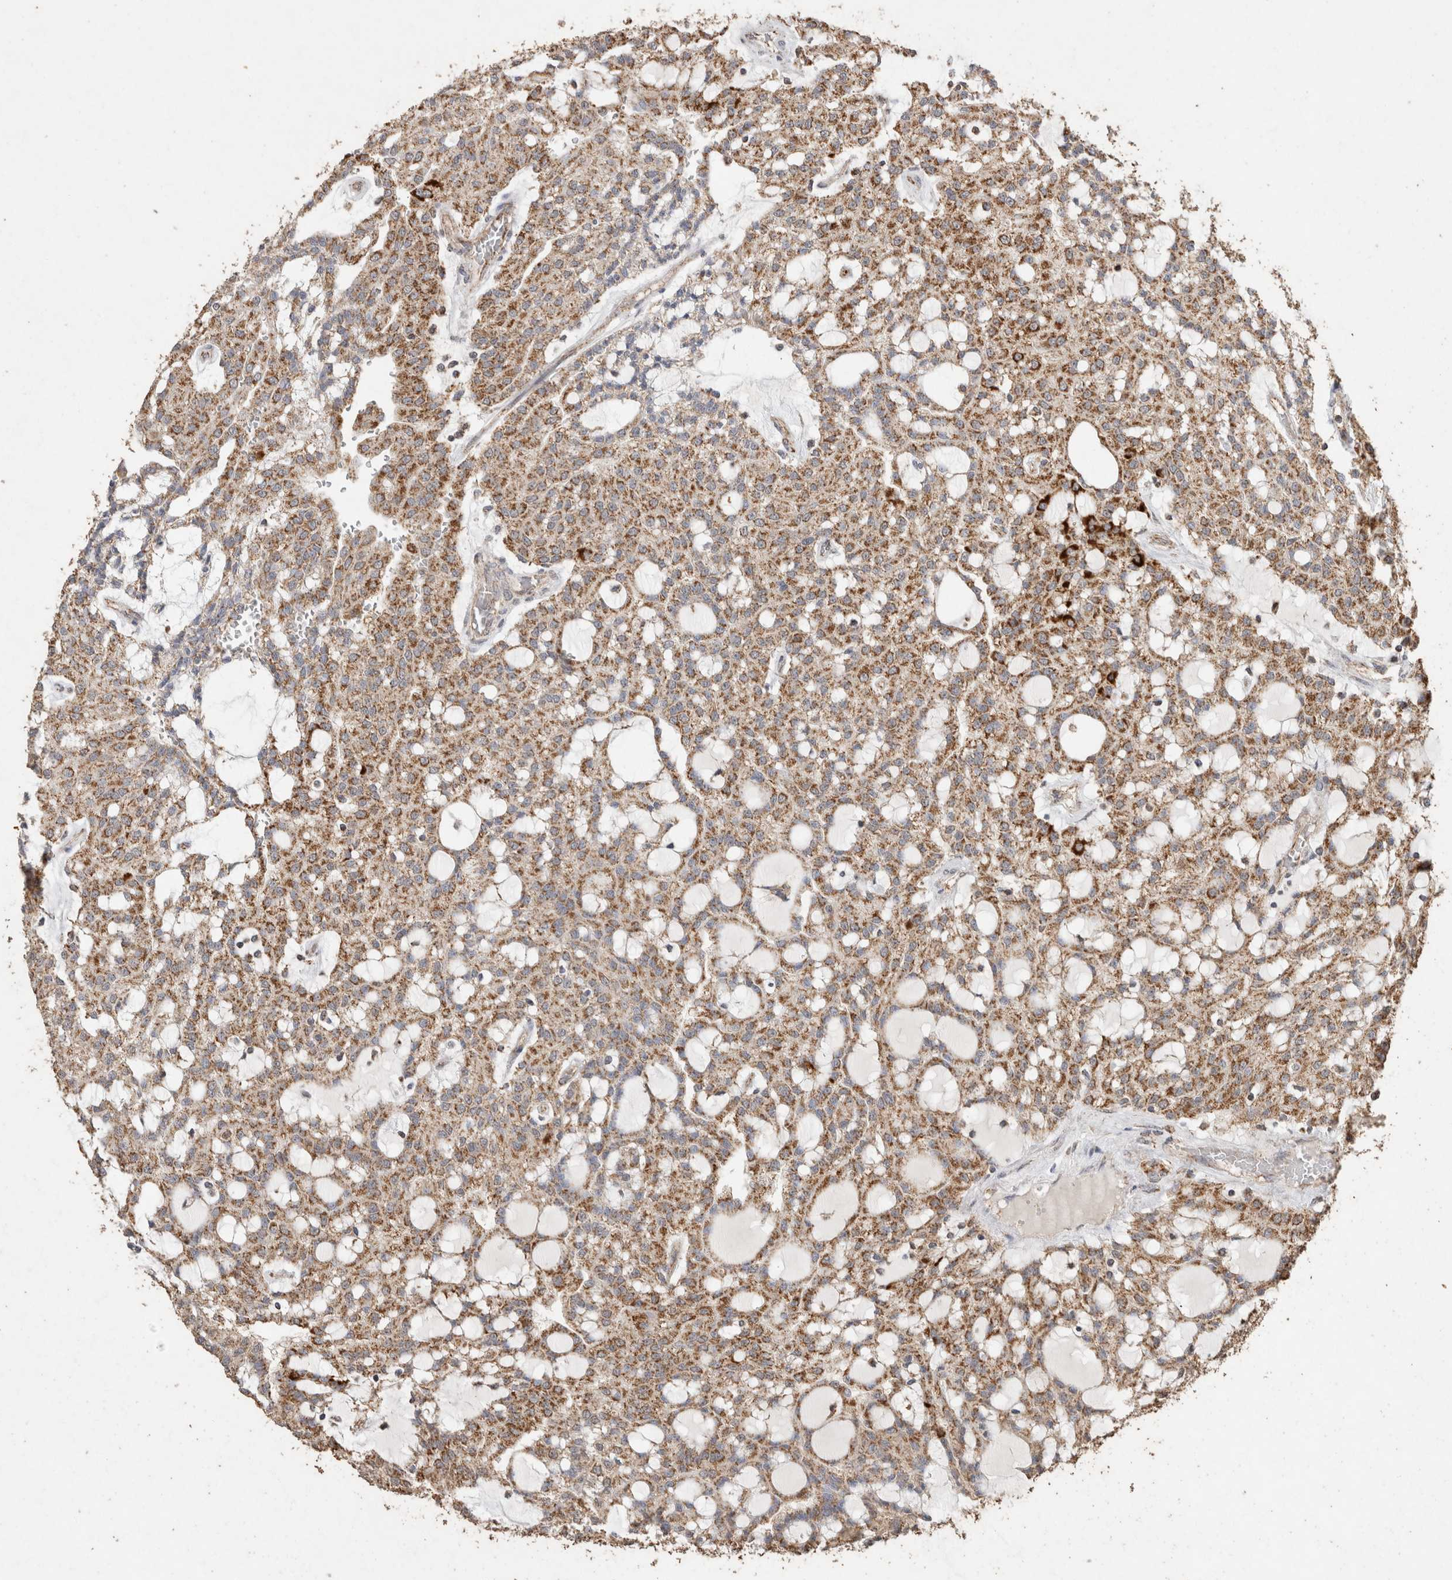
{"staining": {"intensity": "moderate", "quantity": ">75%", "location": "cytoplasmic/membranous"}, "tissue": "renal cancer", "cell_type": "Tumor cells", "image_type": "cancer", "snomed": [{"axis": "morphology", "description": "Adenocarcinoma, NOS"}, {"axis": "topography", "description": "Kidney"}], "caption": "A micrograph of human renal adenocarcinoma stained for a protein displays moderate cytoplasmic/membranous brown staining in tumor cells. Ihc stains the protein in brown and the nuclei are stained blue.", "gene": "ACADM", "patient": {"sex": "male", "age": 63}}